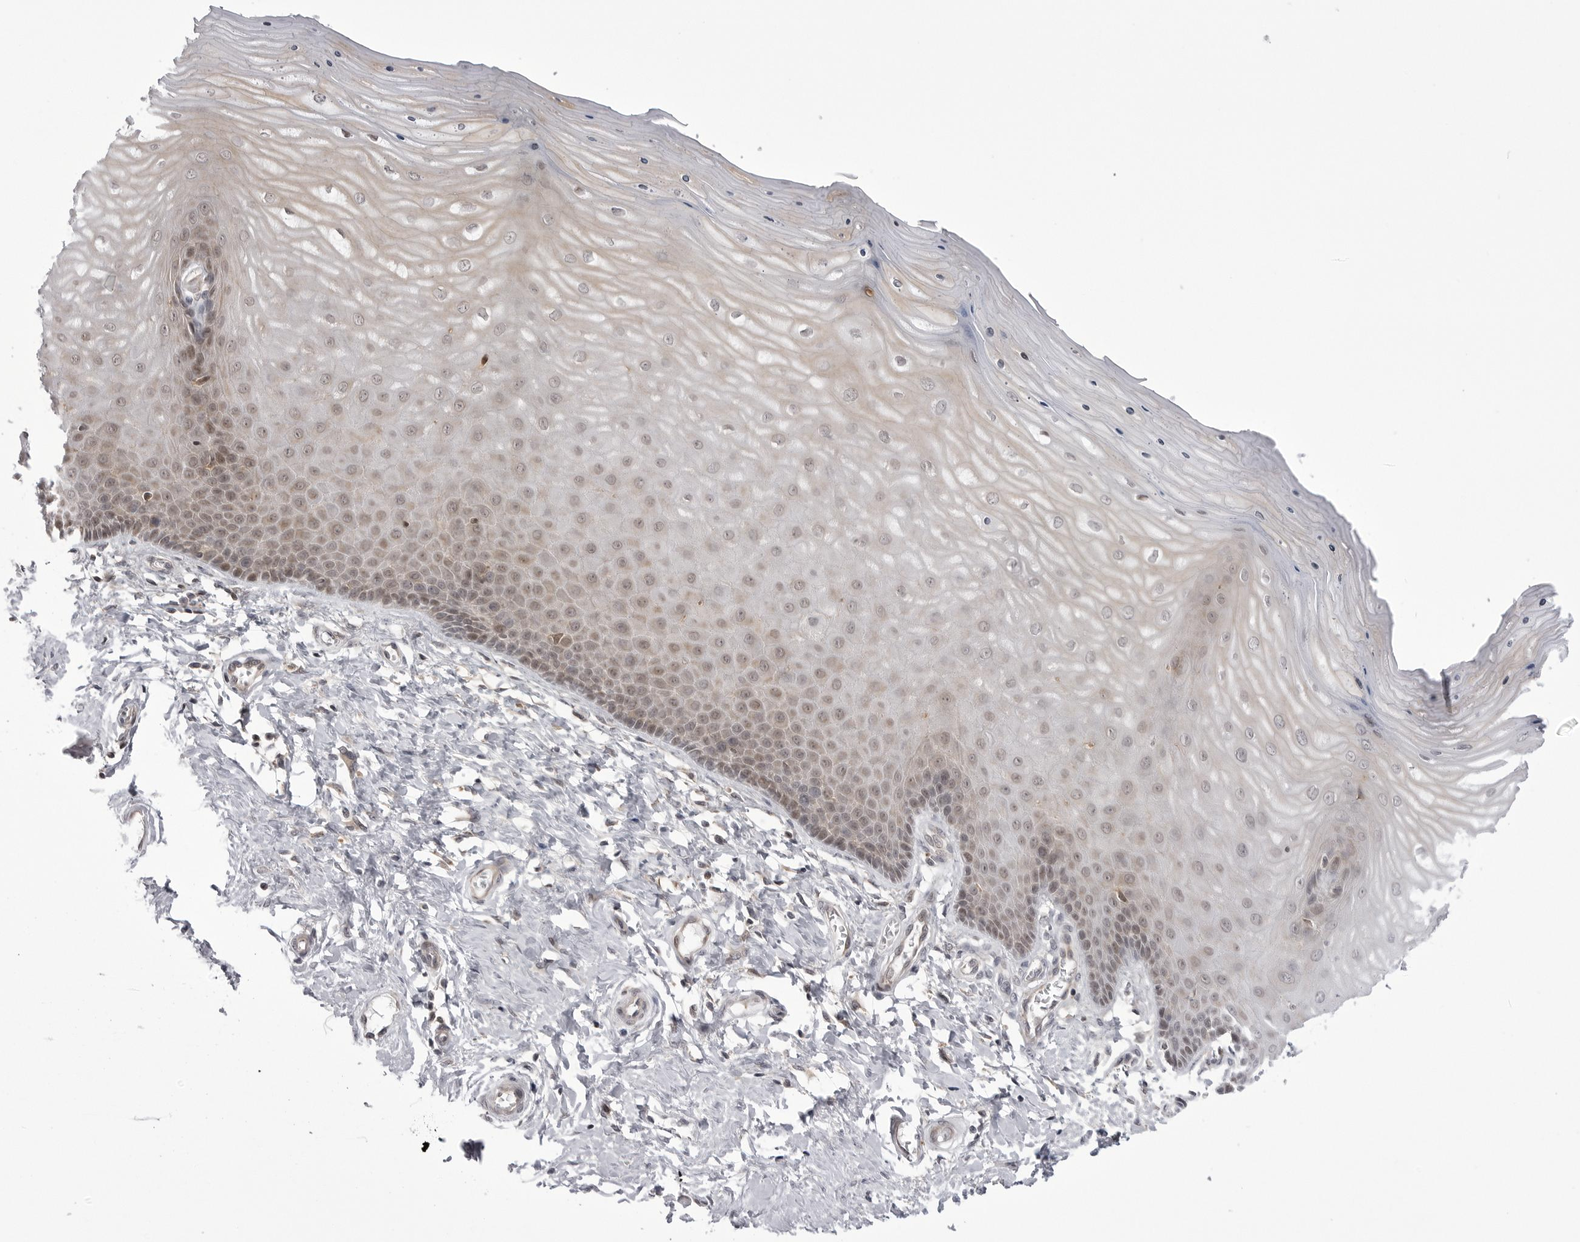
{"staining": {"intensity": "weak", "quantity": "<25%", "location": "cytoplasmic/membranous"}, "tissue": "cervix", "cell_type": "Glandular cells", "image_type": "normal", "snomed": [{"axis": "morphology", "description": "Normal tissue, NOS"}, {"axis": "topography", "description": "Cervix"}], "caption": "The immunohistochemistry (IHC) histopathology image has no significant staining in glandular cells of cervix.", "gene": "PTK2B", "patient": {"sex": "female", "age": 55}}